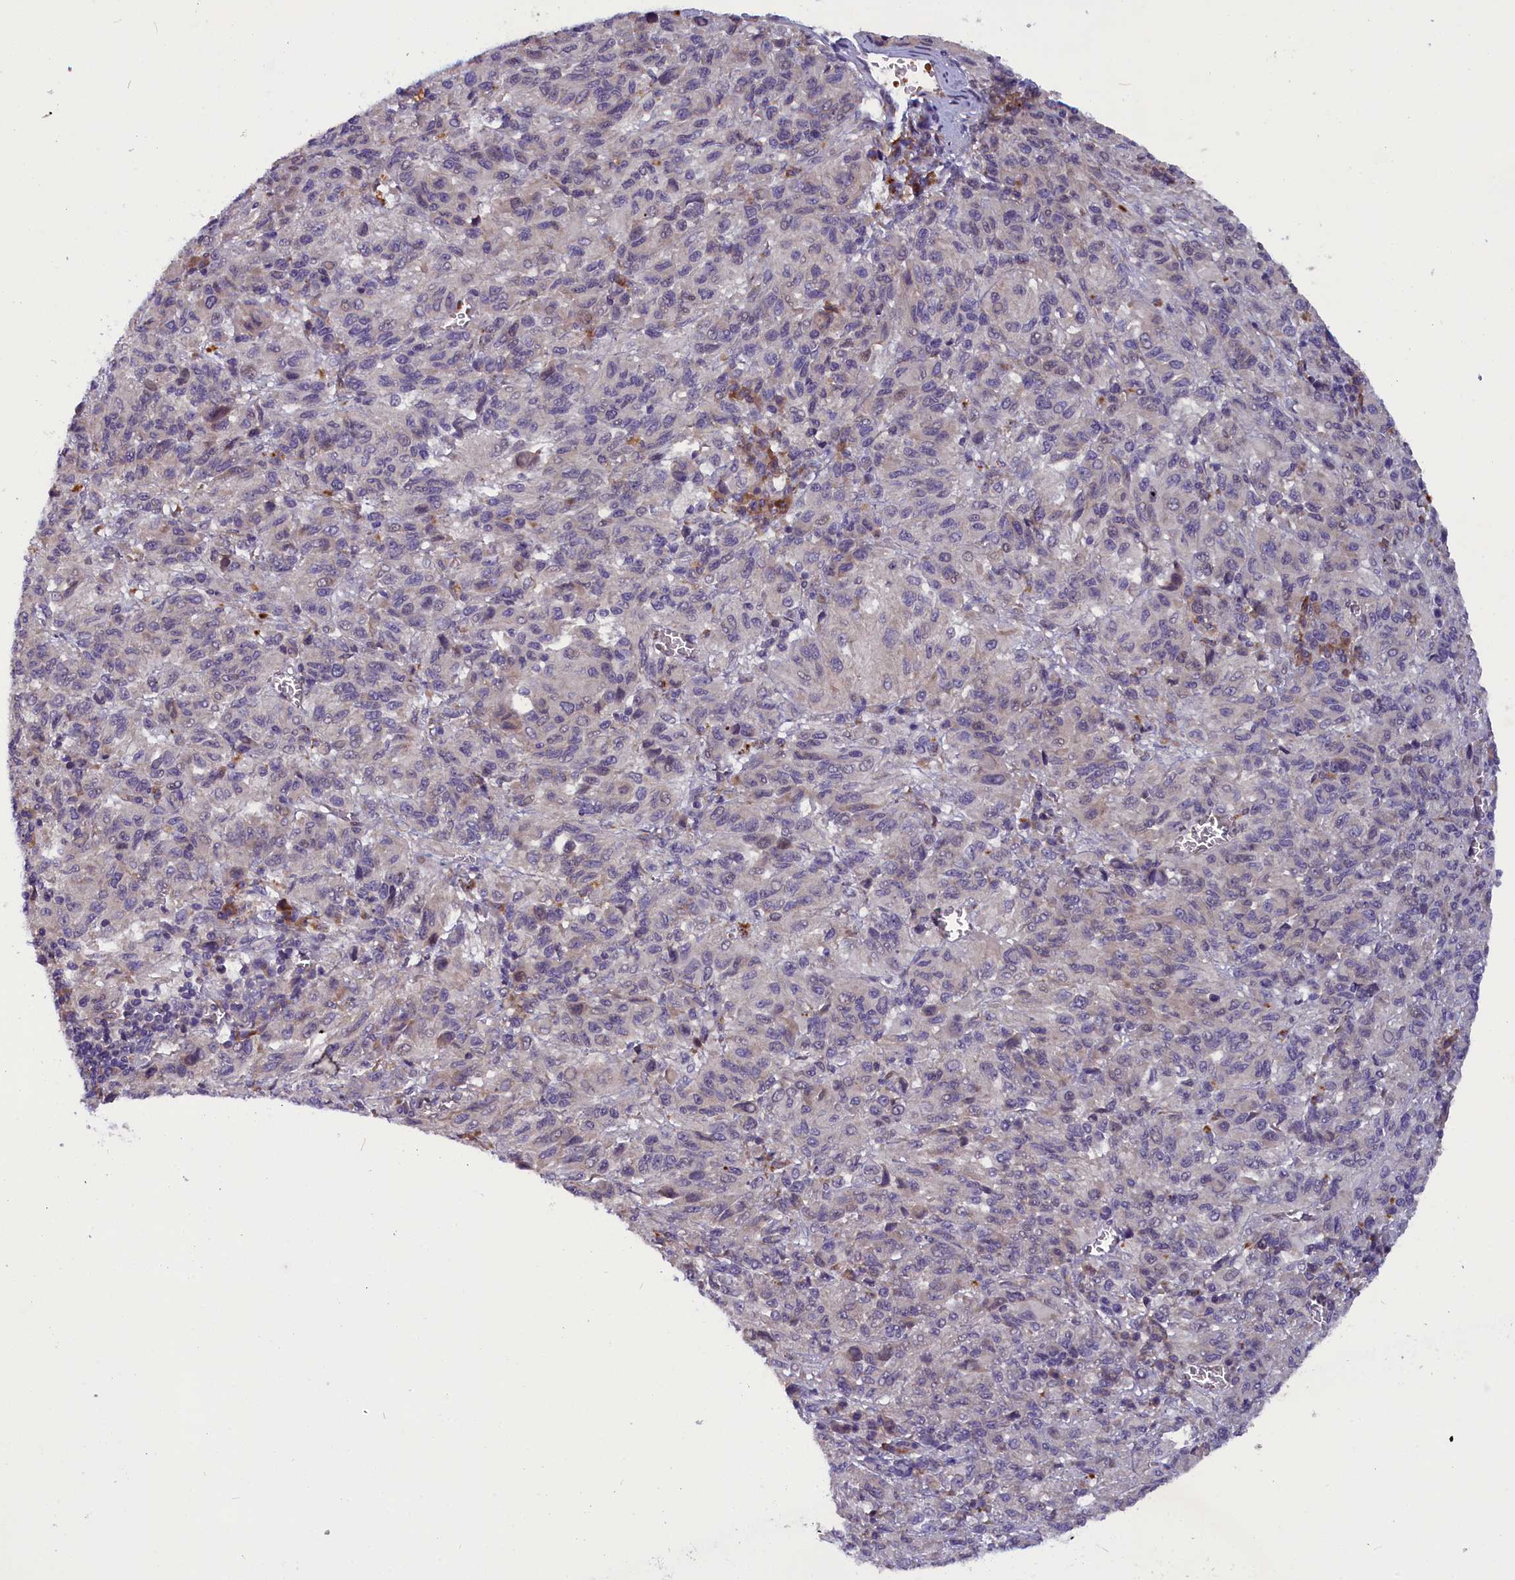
{"staining": {"intensity": "negative", "quantity": "none", "location": "none"}, "tissue": "melanoma", "cell_type": "Tumor cells", "image_type": "cancer", "snomed": [{"axis": "morphology", "description": "Malignant melanoma, Metastatic site"}, {"axis": "topography", "description": "Lung"}], "caption": "This is an immunohistochemistry (IHC) image of melanoma. There is no expression in tumor cells.", "gene": "CCDC9B", "patient": {"sex": "male", "age": 64}}